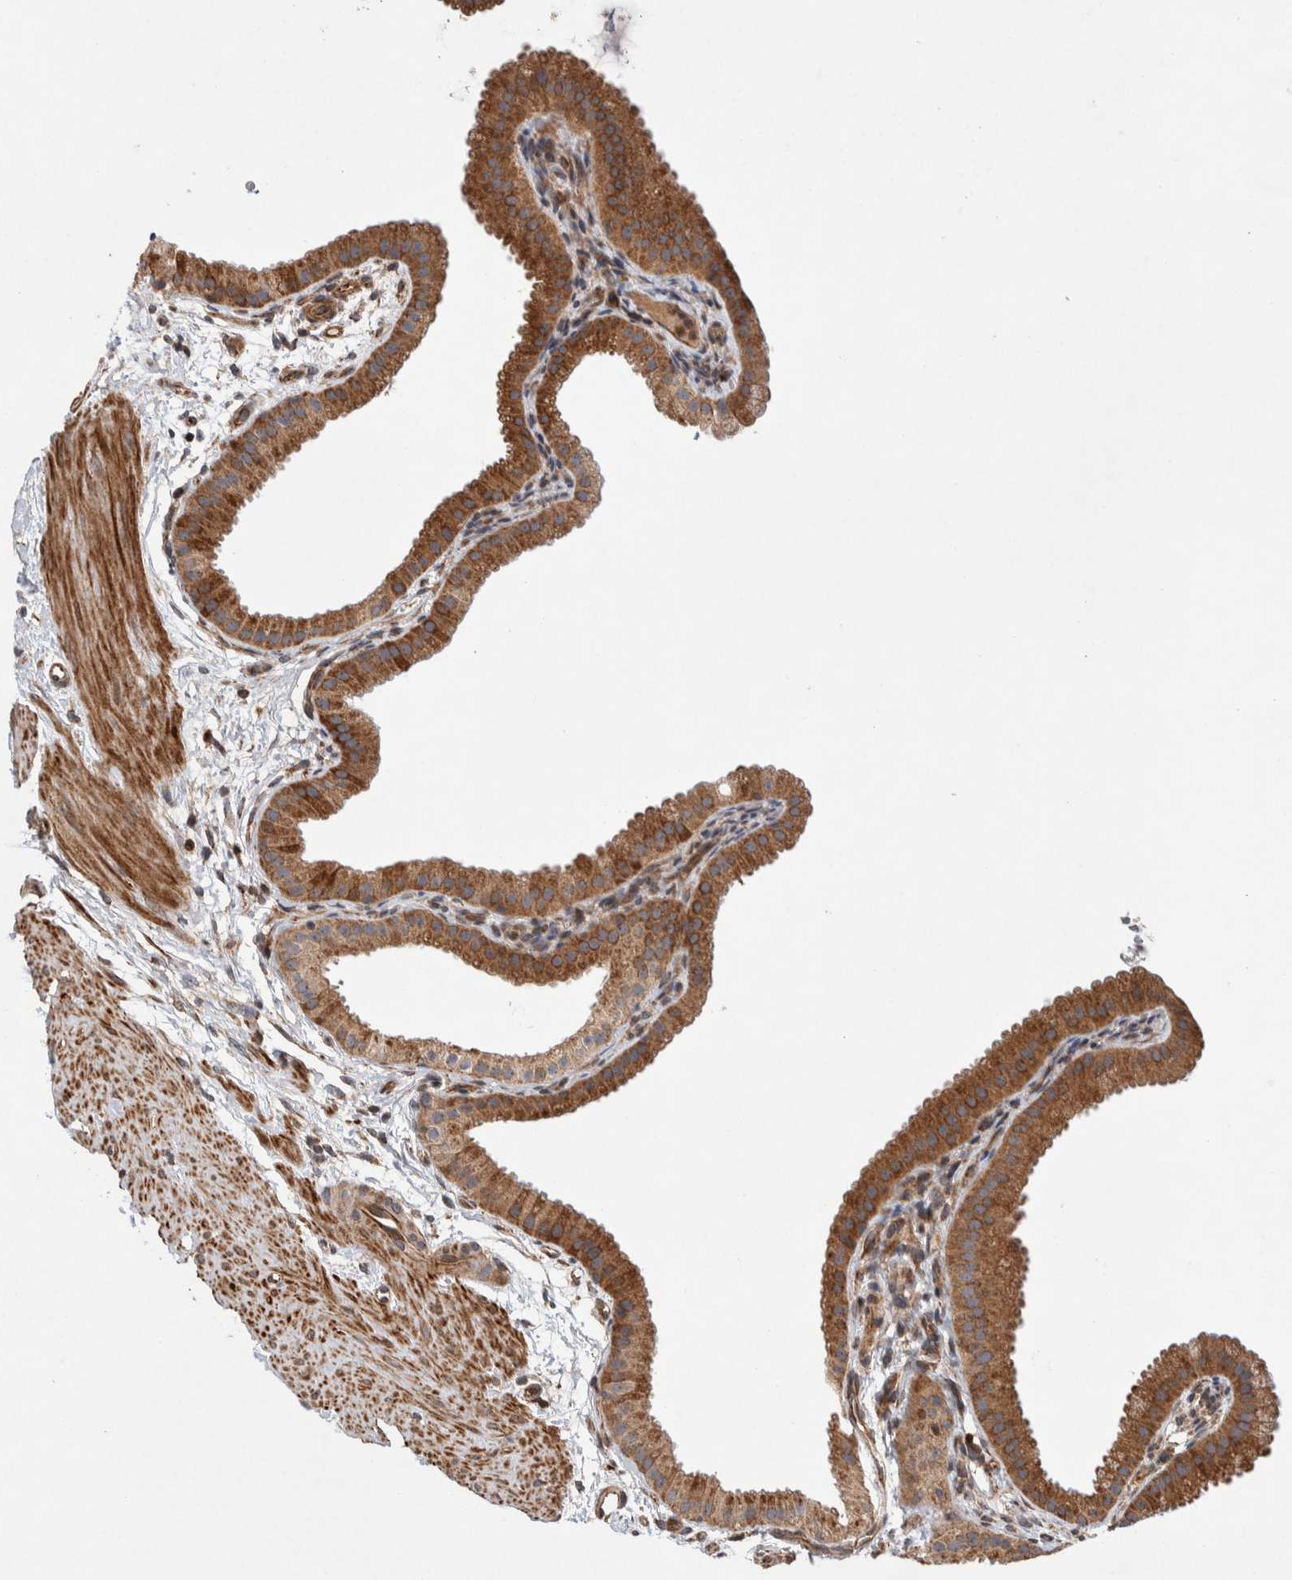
{"staining": {"intensity": "strong", "quantity": ">75%", "location": "cytoplasmic/membranous"}, "tissue": "gallbladder", "cell_type": "Glandular cells", "image_type": "normal", "snomed": [{"axis": "morphology", "description": "Normal tissue, NOS"}, {"axis": "topography", "description": "Gallbladder"}], "caption": "The immunohistochemical stain highlights strong cytoplasmic/membranous expression in glandular cells of unremarkable gallbladder. The protein of interest is stained brown, and the nuclei are stained in blue (DAB IHC with brightfield microscopy, high magnification).", "gene": "LZTS1", "patient": {"sex": "female", "age": 64}}